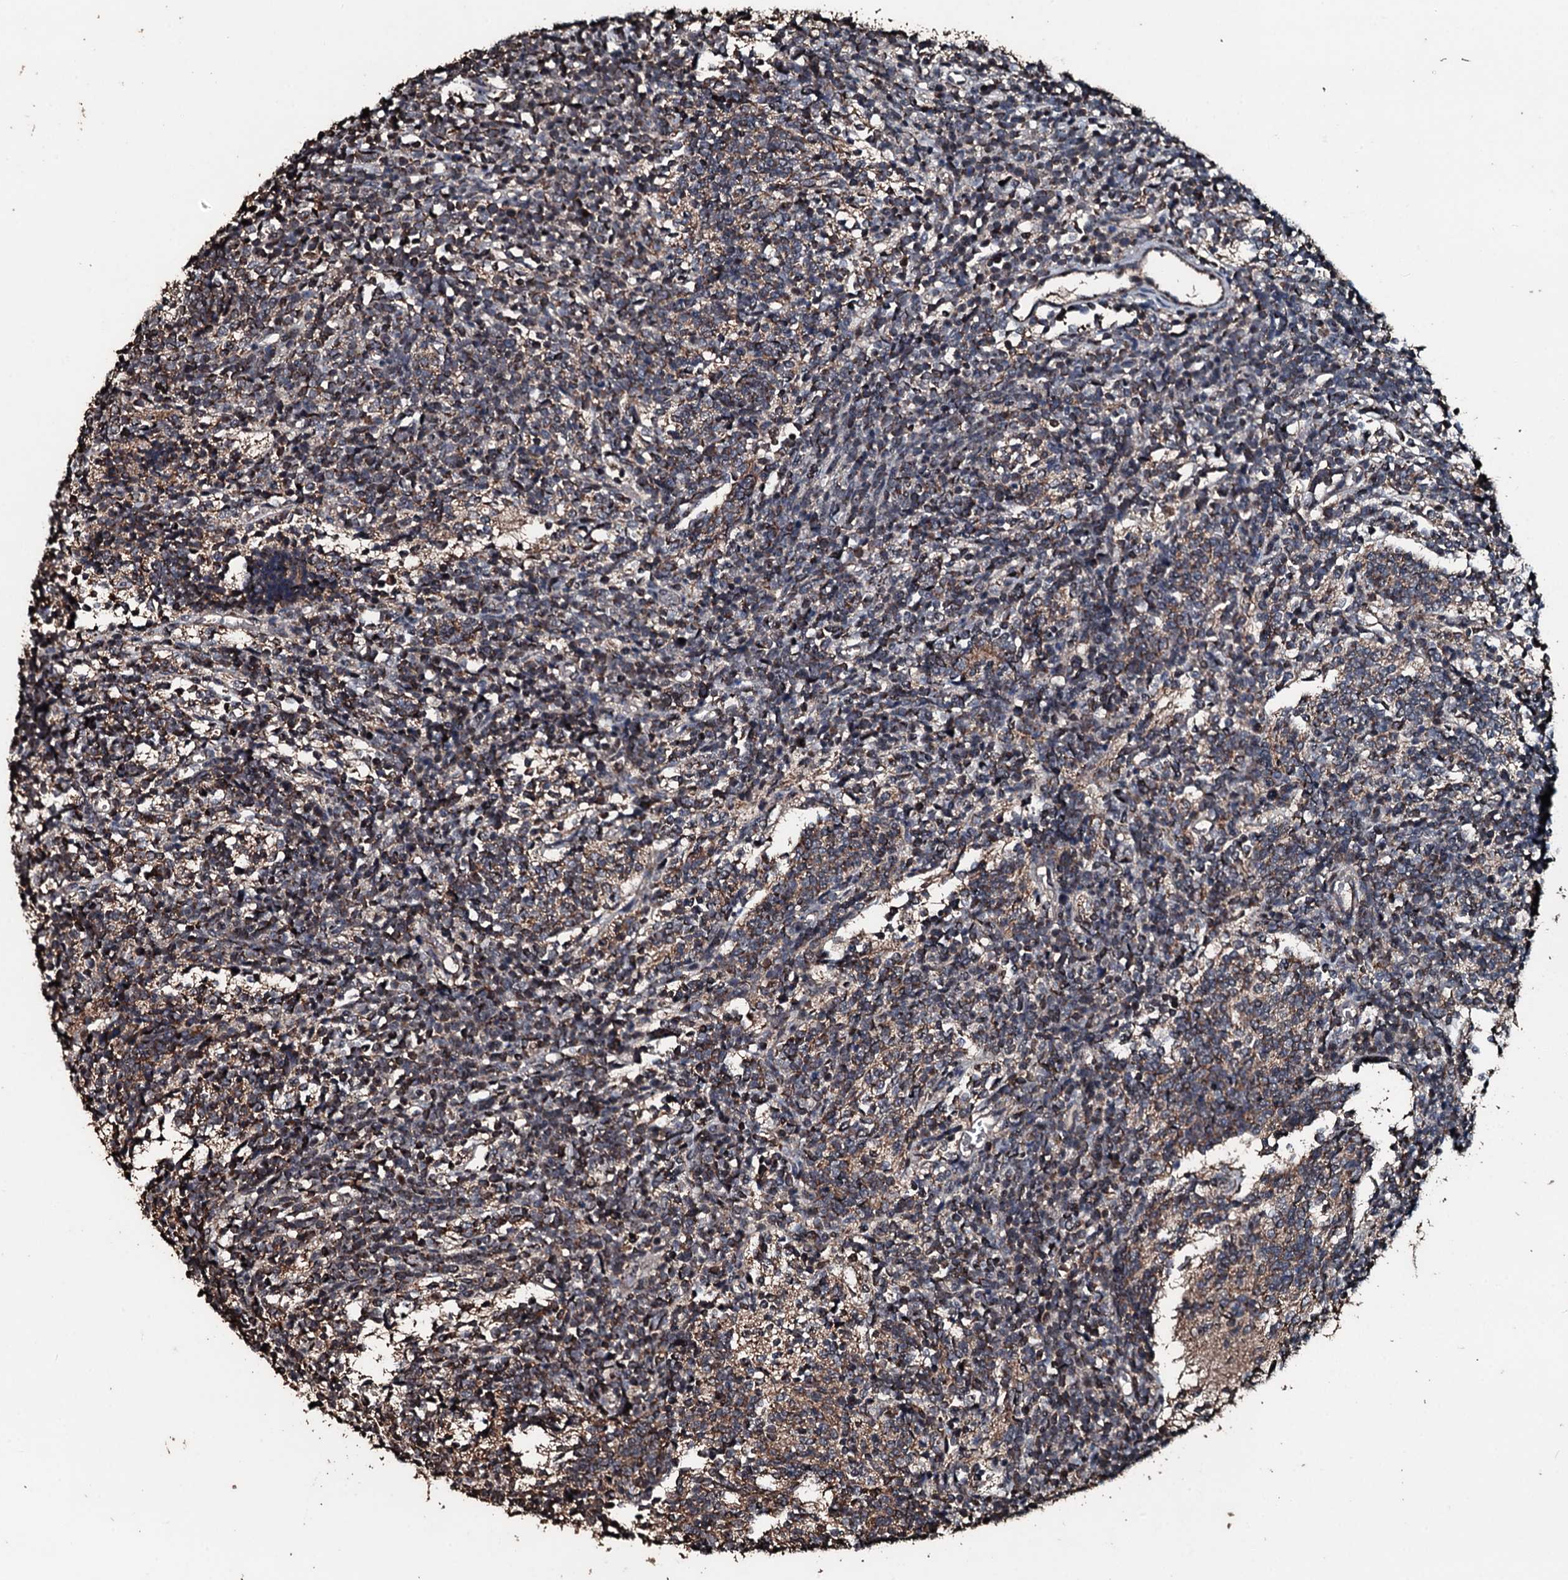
{"staining": {"intensity": "moderate", "quantity": "<25%", "location": "cytoplasmic/membranous"}, "tissue": "glioma", "cell_type": "Tumor cells", "image_type": "cancer", "snomed": [{"axis": "morphology", "description": "Glioma, malignant, Low grade"}, {"axis": "topography", "description": "Brain"}], "caption": "A photomicrograph of human malignant low-grade glioma stained for a protein displays moderate cytoplasmic/membranous brown staining in tumor cells.", "gene": "FAAP24", "patient": {"sex": "female", "age": 1}}